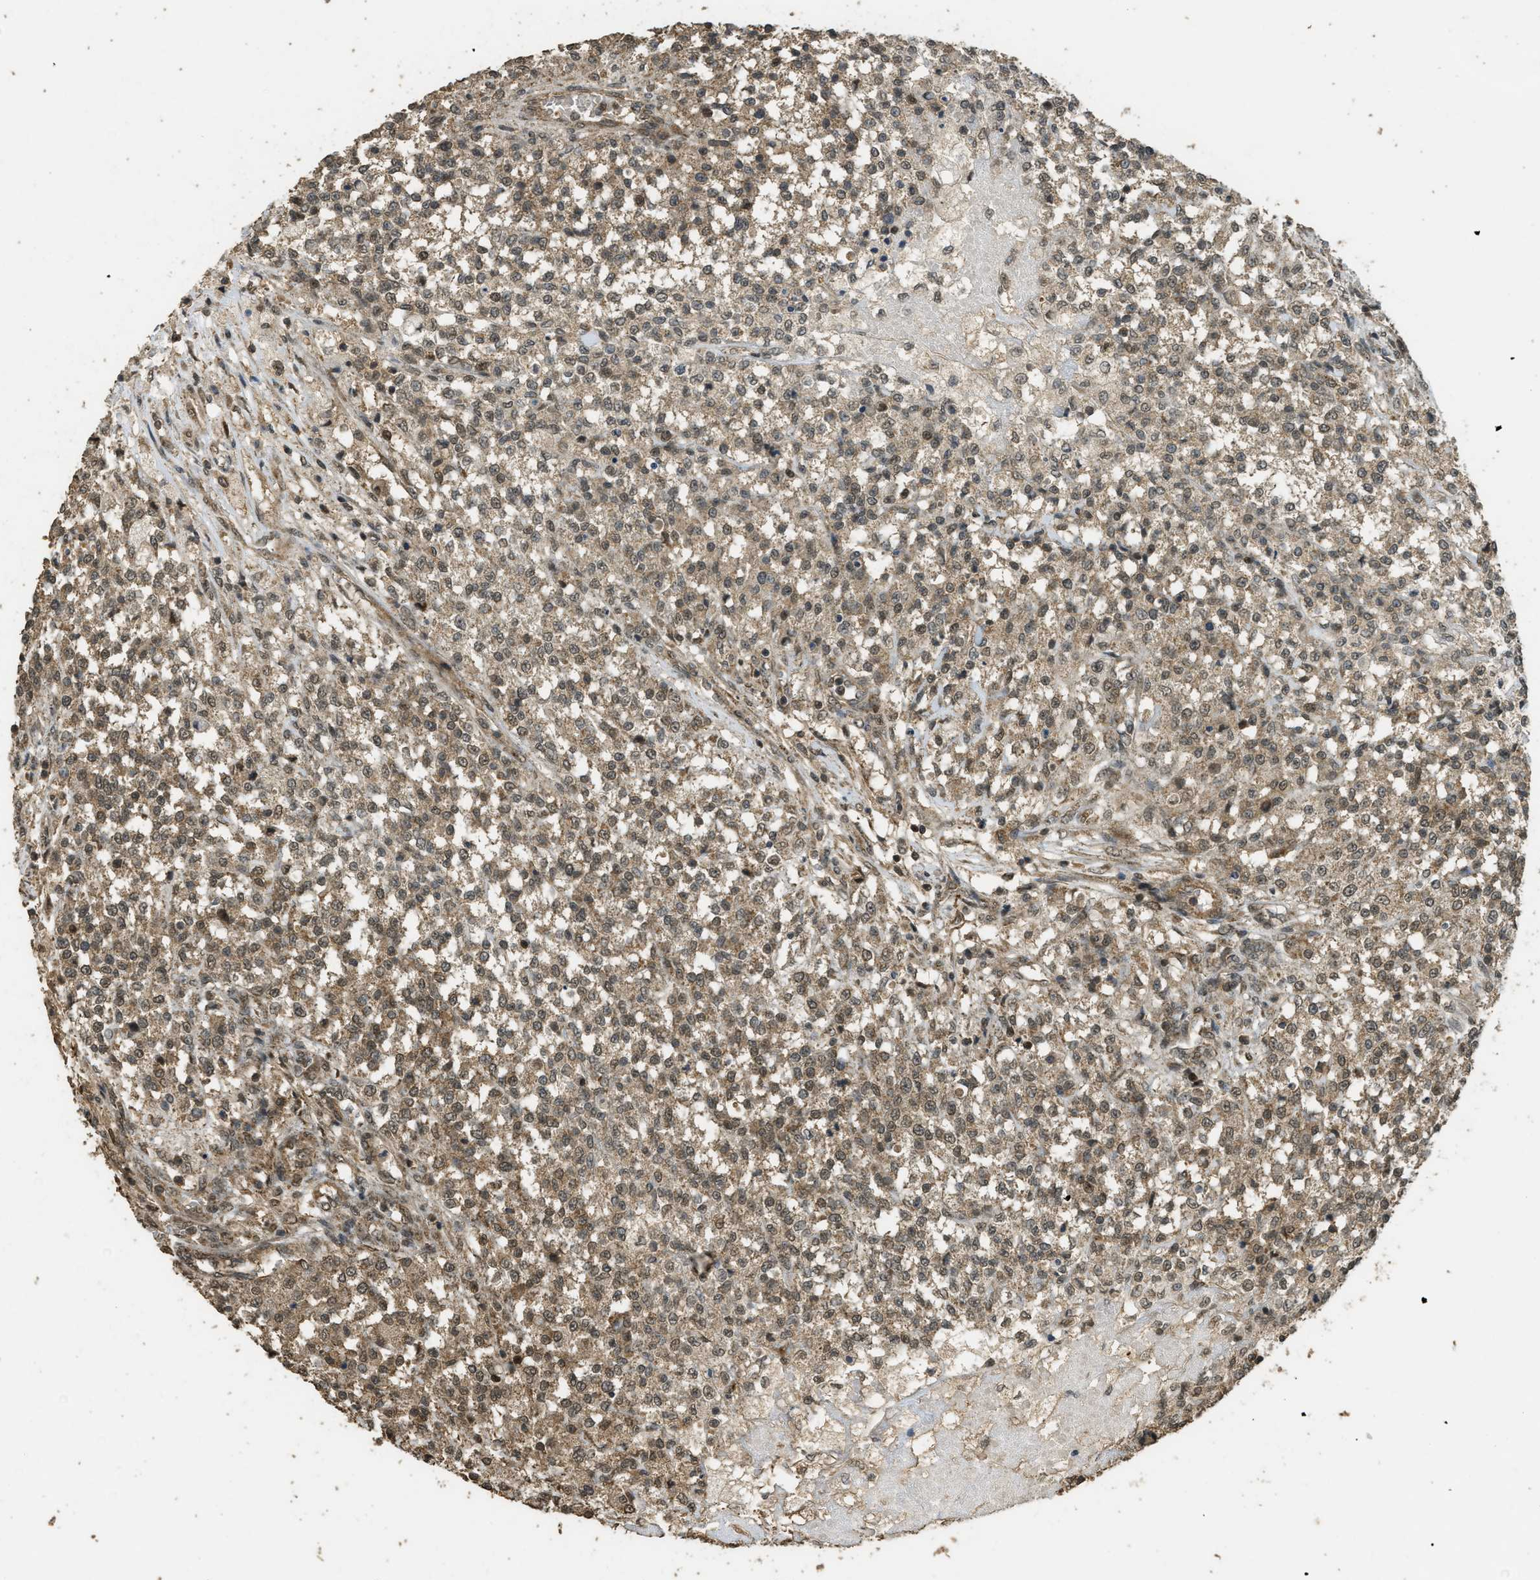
{"staining": {"intensity": "moderate", "quantity": ">75%", "location": "cytoplasmic/membranous,nuclear"}, "tissue": "testis cancer", "cell_type": "Tumor cells", "image_type": "cancer", "snomed": [{"axis": "morphology", "description": "Seminoma, NOS"}, {"axis": "topography", "description": "Testis"}], "caption": "Brown immunohistochemical staining in human testis cancer (seminoma) shows moderate cytoplasmic/membranous and nuclear positivity in approximately >75% of tumor cells.", "gene": "CTPS1", "patient": {"sex": "male", "age": 59}}